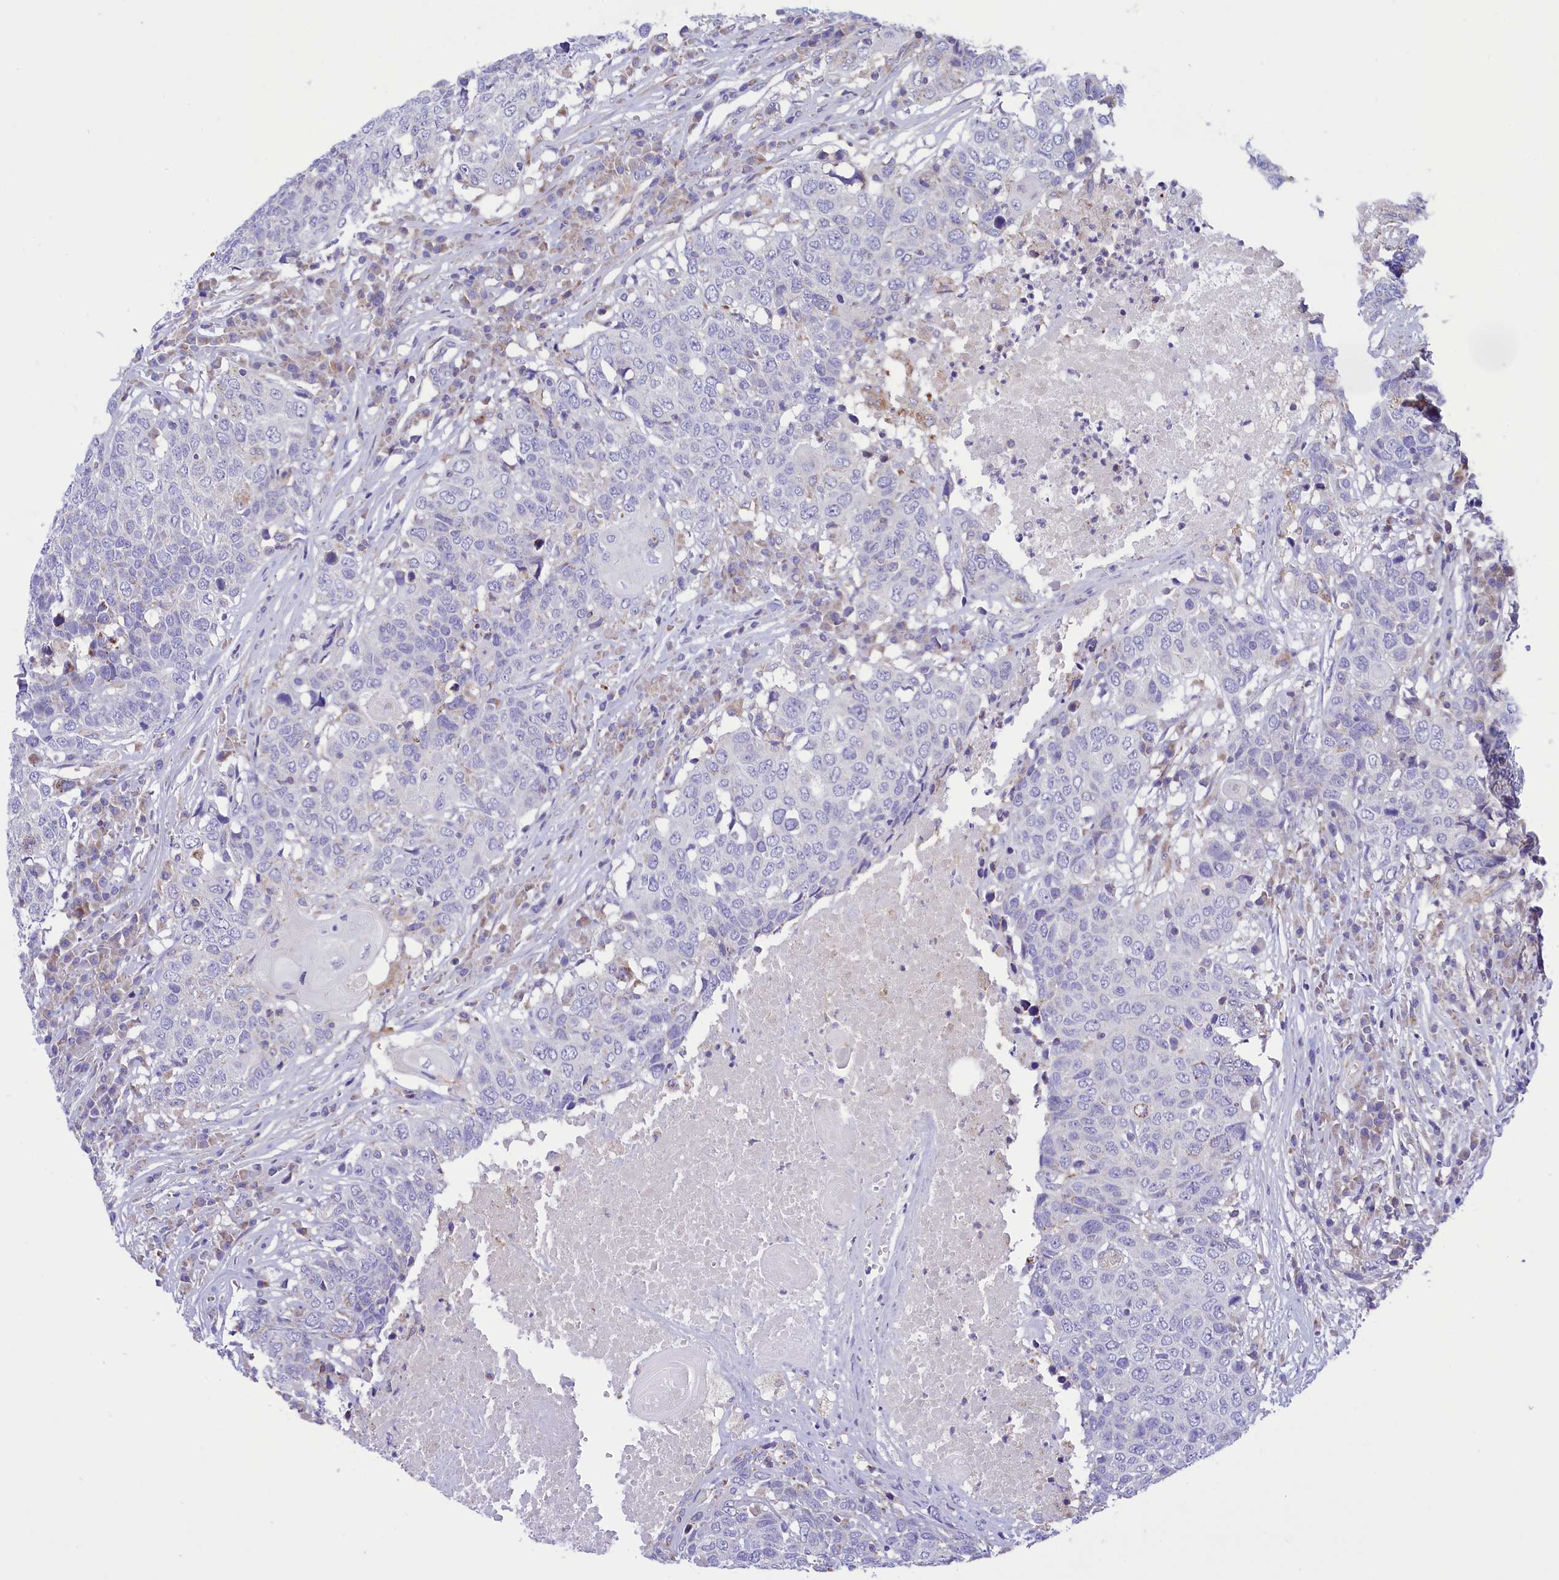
{"staining": {"intensity": "negative", "quantity": "none", "location": "none"}, "tissue": "head and neck cancer", "cell_type": "Tumor cells", "image_type": "cancer", "snomed": [{"axis": "morphology", "description": "Squamous cell carcinoma, NOS"}, {"axis": "topography", "description": "Head-Neck"}], "caption": "The photomicrograph shows no staining of tumor cells in head and neck cancer.", "gene": "CORO7-PAM16", "patient": {"sex": "male", "age": 66}}